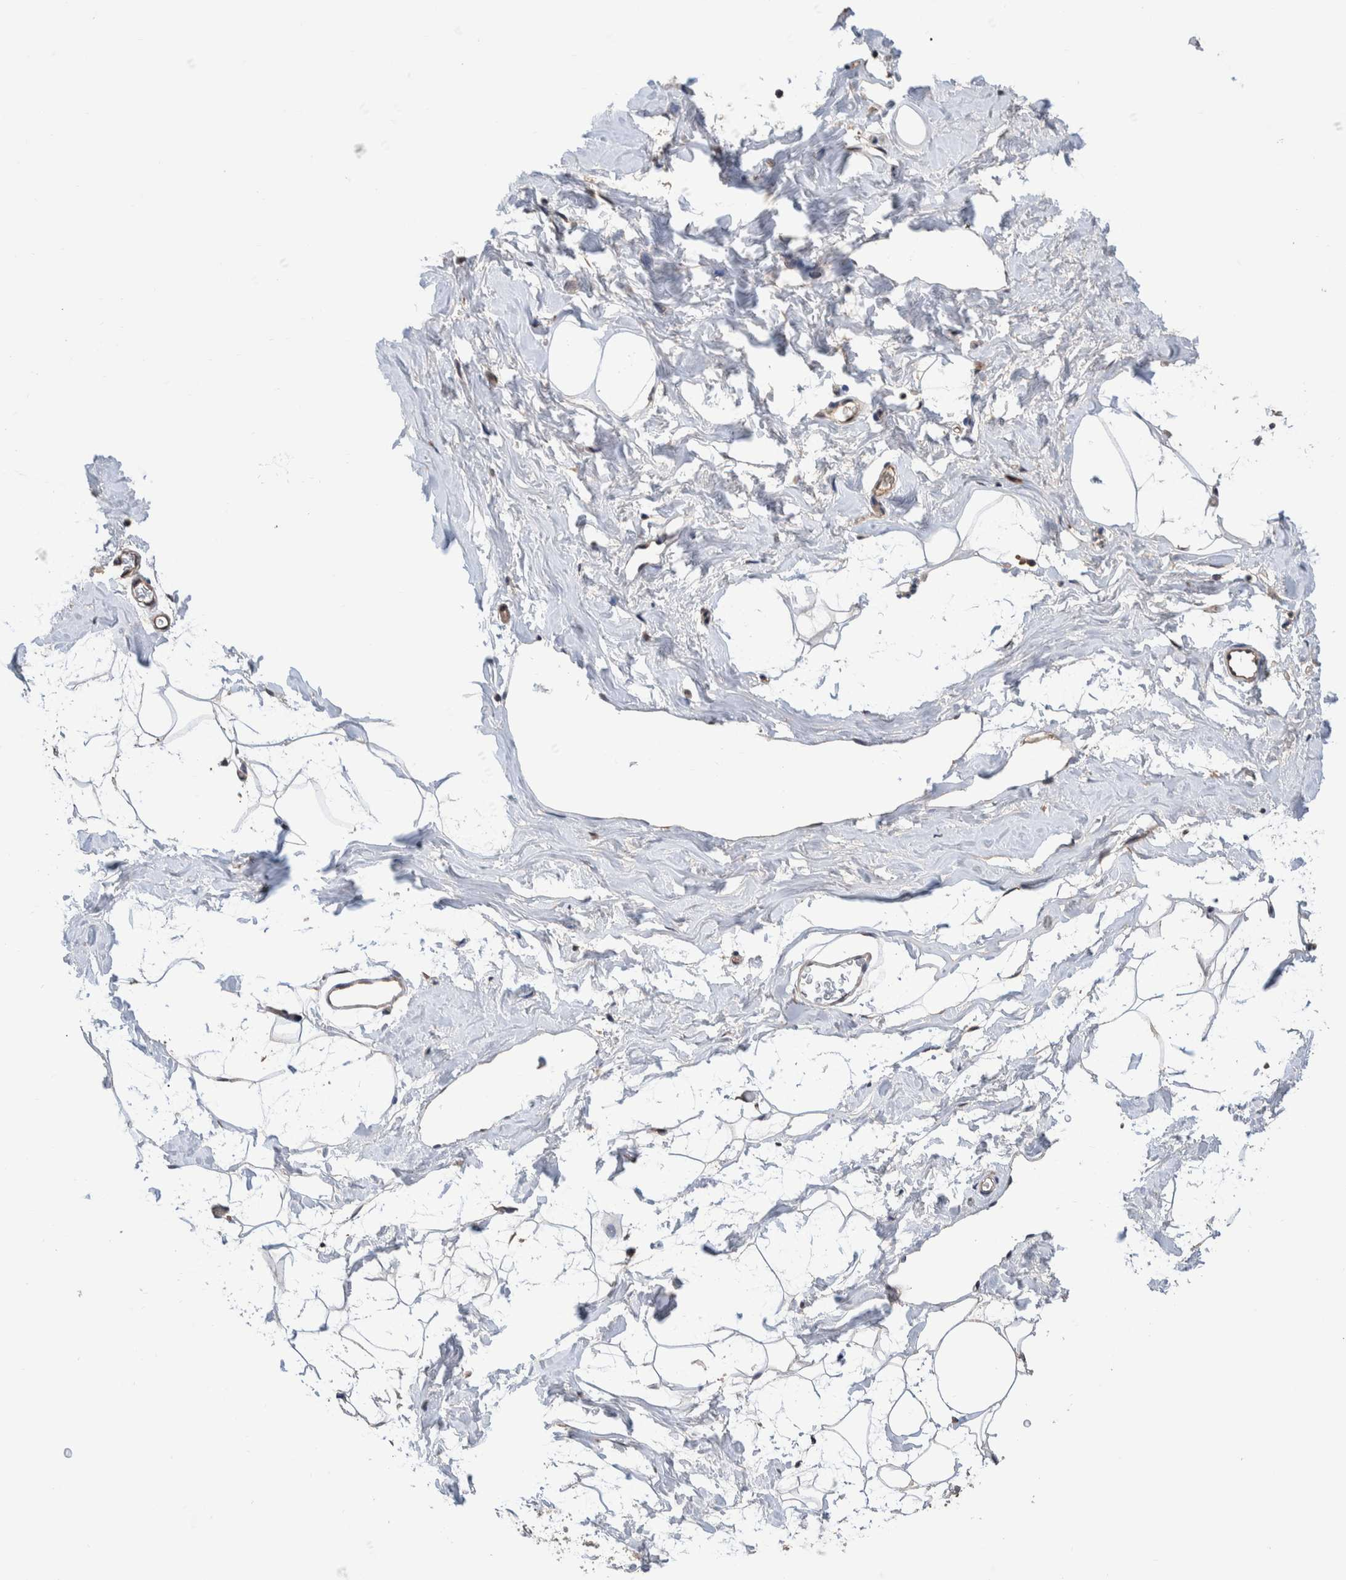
{"staining": {"intensity": "moderate", "quantity": "25%-75%", "location": "cytoplasmic/membranous"}, "tissue": "adipose tissue", "cell_type": "Adipocytes", "image_type": "normal", "snomed": [{"axis": "morphology", "description": "Normal tissue, NOS"}, {"axis": "morphology", "description": "Fibrosis, NOS"}, {"axis": "topography", "description": "Breast"}, {"axis": "topography", "description": "Adipose tissue"}], "caption": "Immunohistochemical staining of benign human adipose tissue displays 25%-75% levels of moderate cytoplasmic/membranous protein staining in approximately 25%-75% of adipocytes. The protein of interest is stained brown, and the nuclei are stained in blue (DAB (3,3'-diaminobenzidine) IHC with brightfield microscopy, high magnification).", "gene": "SLC45A4", "patient": {"sex": "female", "age": 39}}